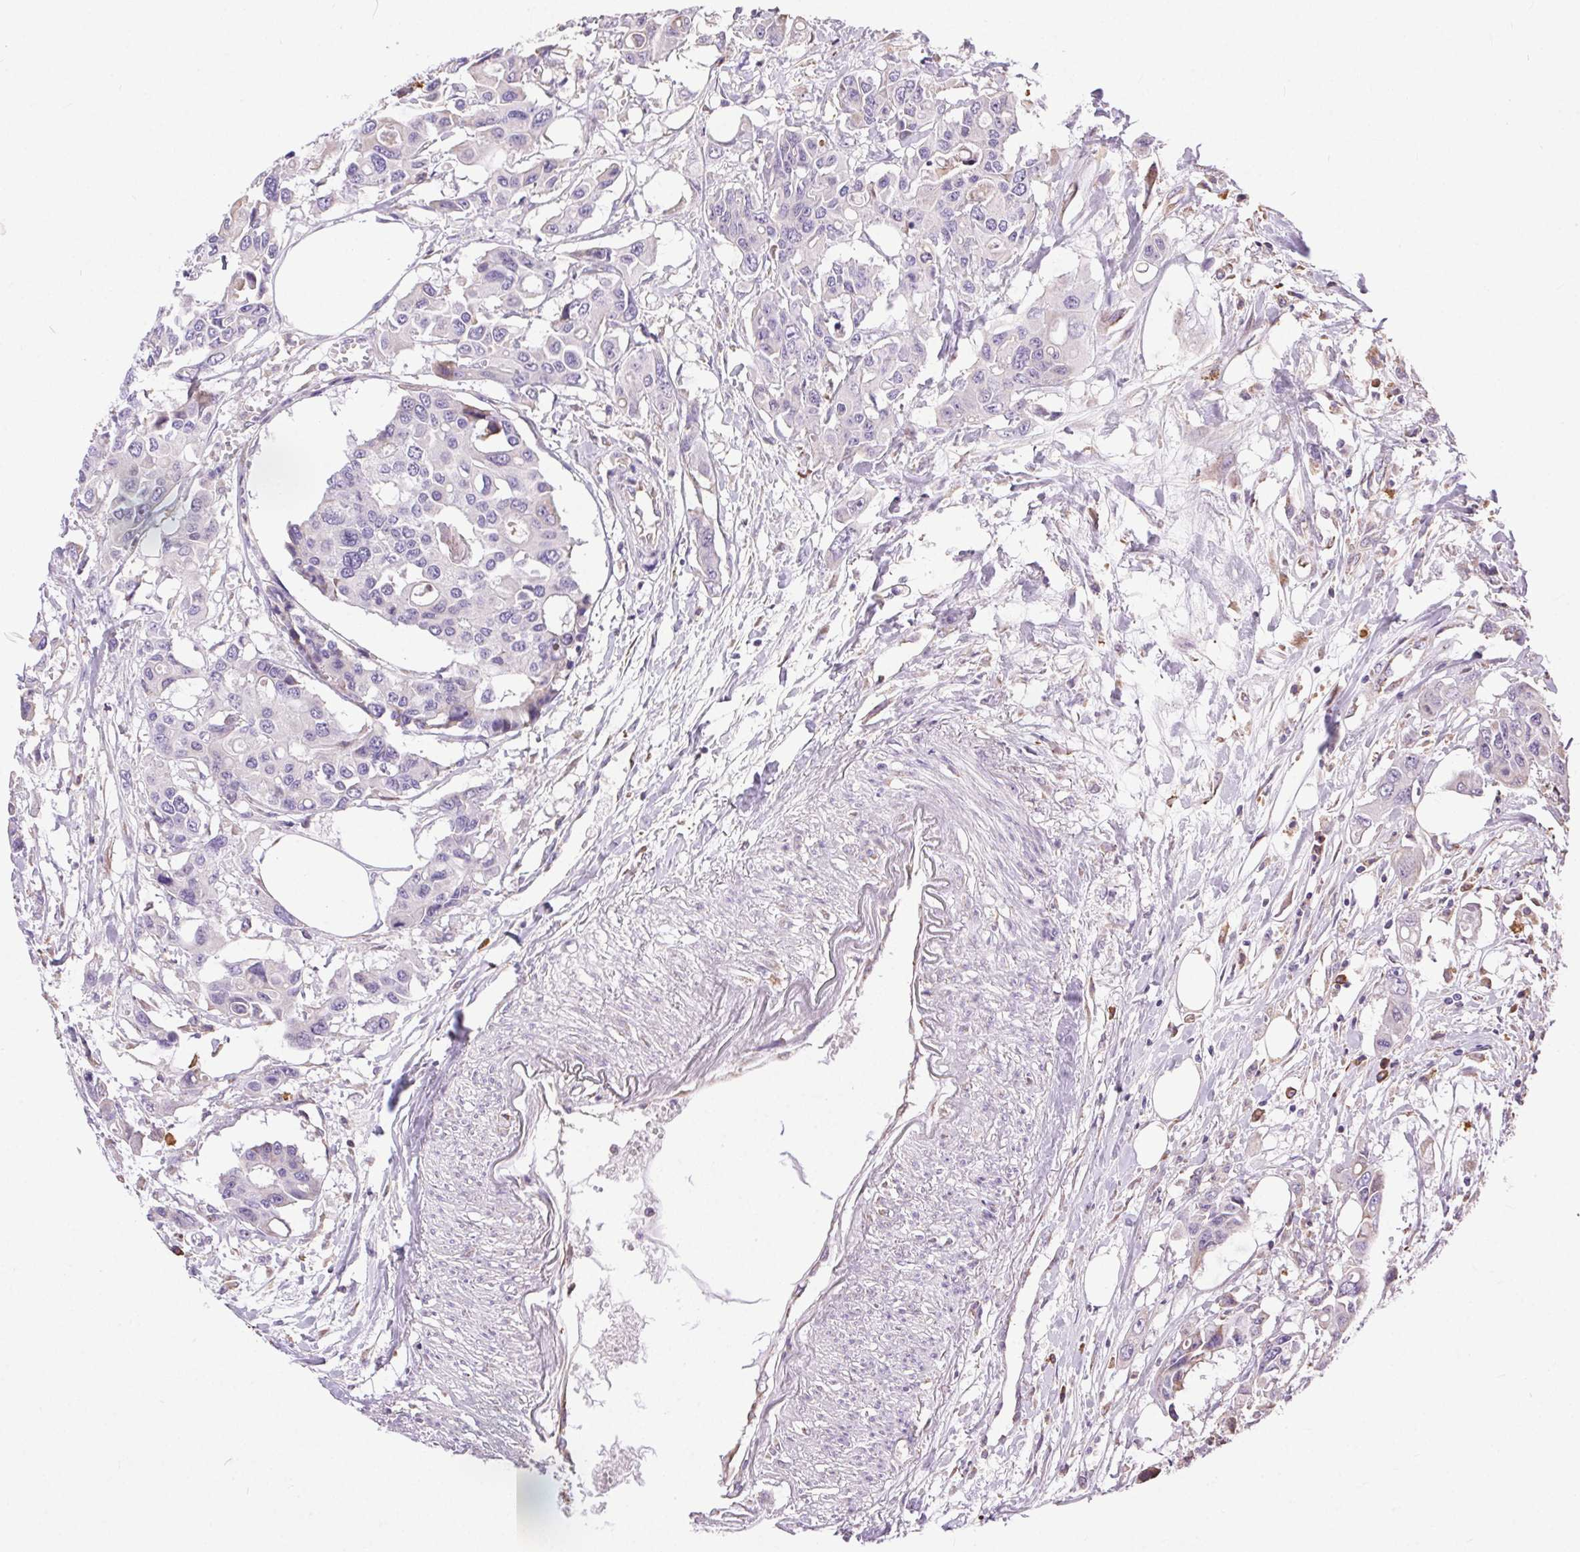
{"staining": {"intensity": "negative", "quantity": "none", "location": "none"}, "tissue": "colorectal cancer", "cell_type": "Tumor cells", "image_type": "cancer", "snomed": [{"axis": "morphology", "description": "Adenocarcinoma, NOS"}, {"axis": "topography", "description": "Colon"}], "caption": "DAB immunohistochemical staining of colorectal cancer reveals no significant expression in tumor cells.", "gene": "SNX31", "patient": {"sex": "male", "age": 77}}